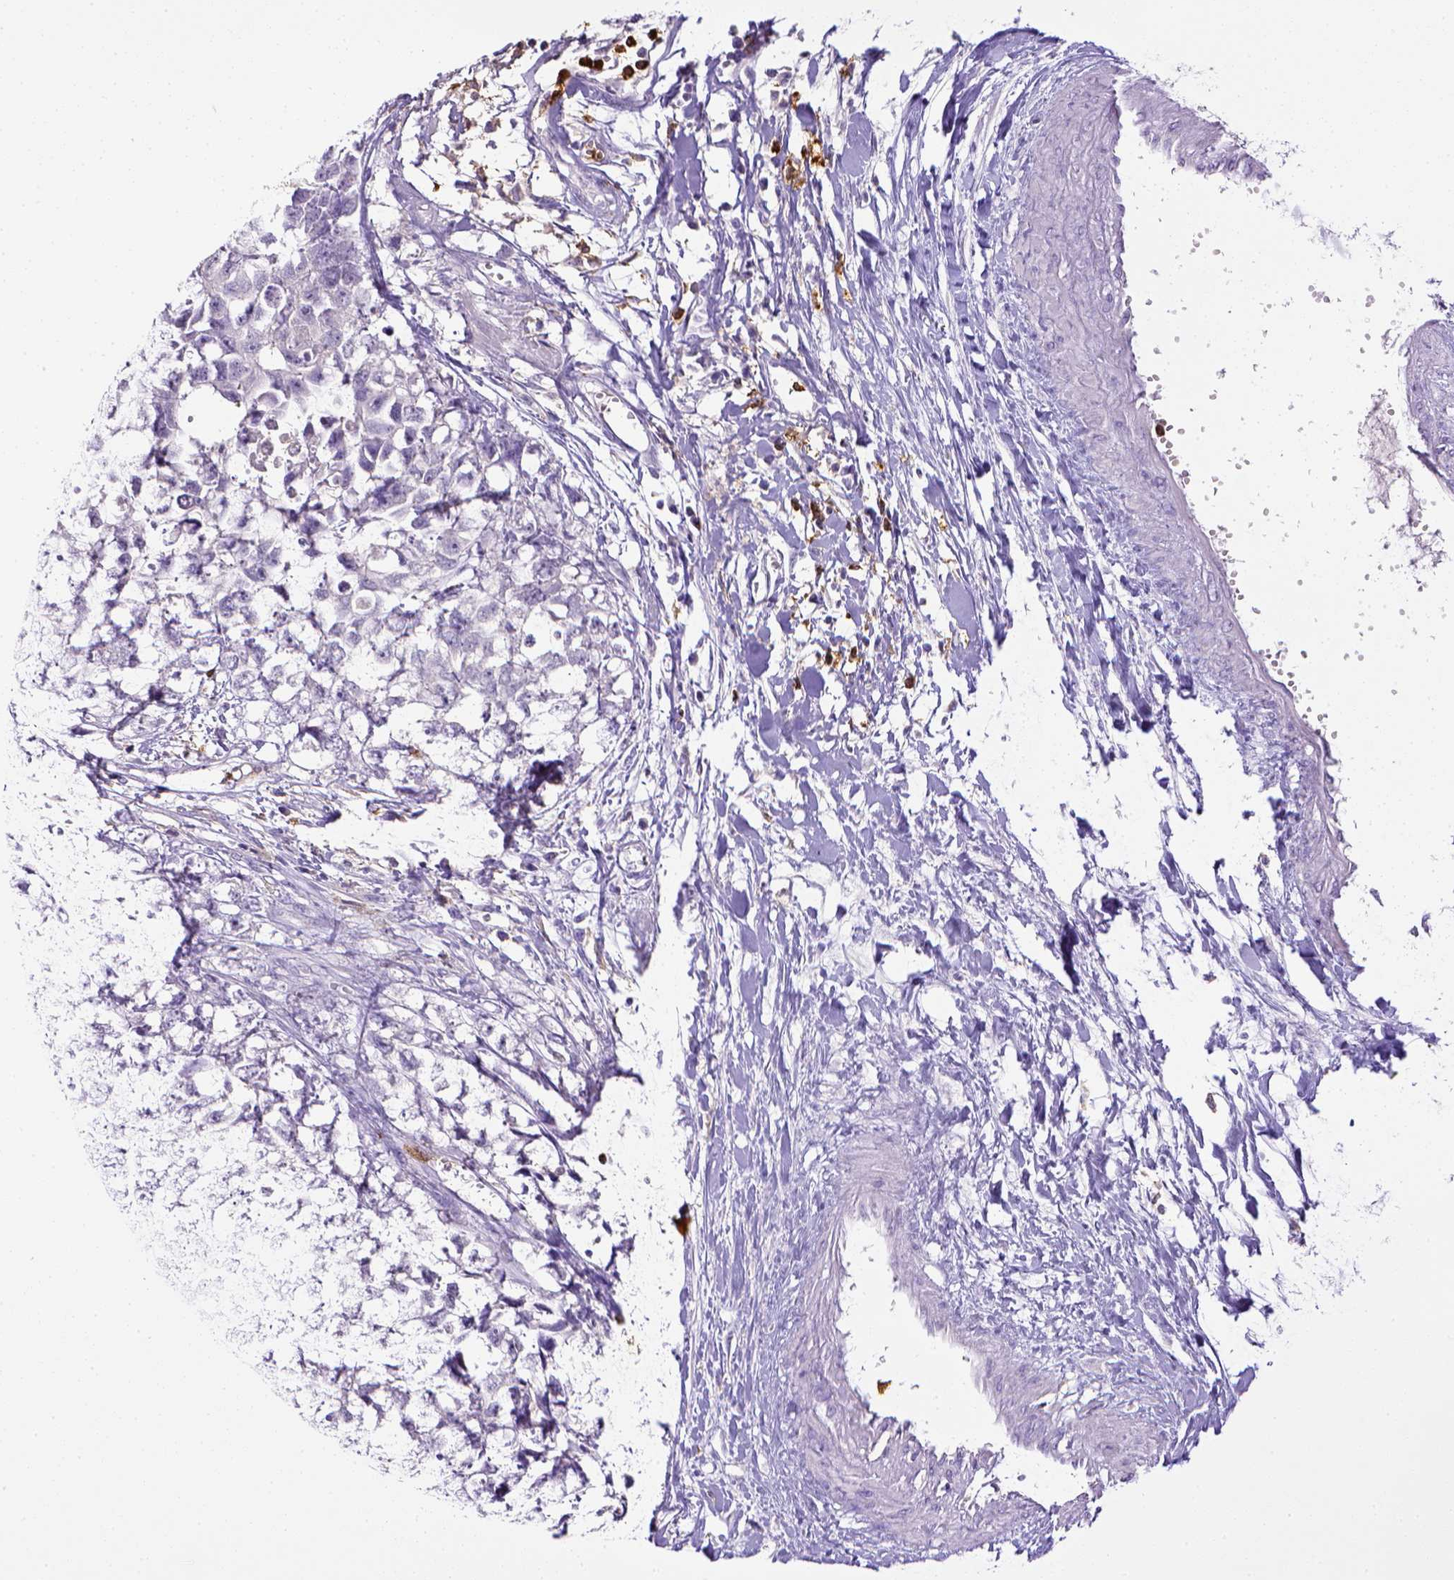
{"staining": {"intensity": "negative", "quantity": "none", "location": "none"}, "tissue": "testis cancer", "cell_type": "Tumor cells", "image_type": "cancer", "snomed": [{"axis": "morphology", "description": "Carcinoma, Embryonal, NOS"}, {"axis": "morphology", "description": "Teratoma, malignant, NOS"}, {"axis": "topography", "description": "Testis"}], "caption": "Immunohistochemistry (IHC) of testis cancer exhibits no expression in tumor cells.", "gene": "ITGAM", "patient": {"sex": "male", "age": 44}}